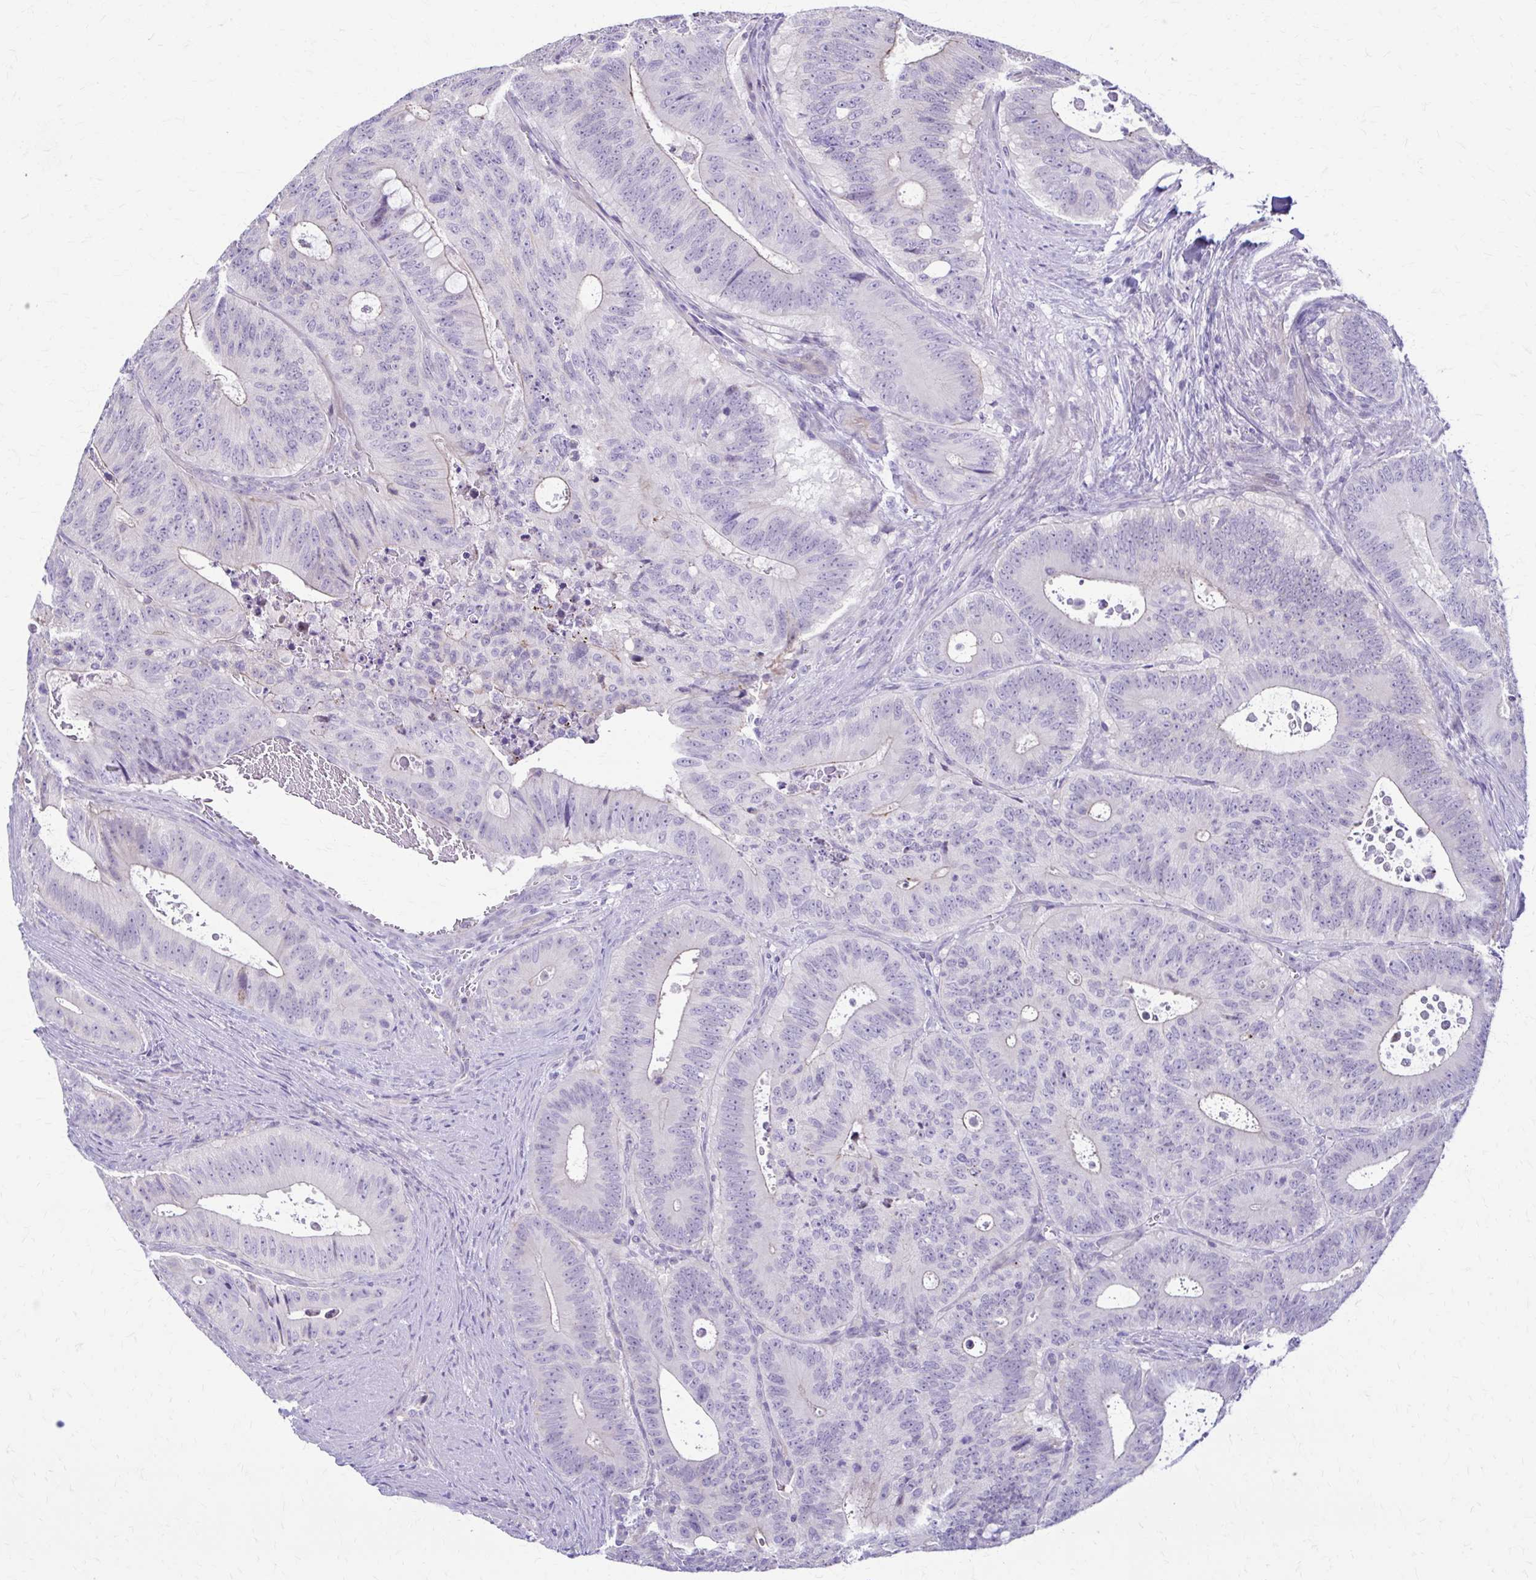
{"staining": {"intensity": "negative", "quantity": "none", "location": "none"}, "tissue": "colorectal cancer", "cell_type": "Tumor cells", "image_type": "cancer", "snomed": [{"axis": "morphology", "description": "Adenocarcinoma, NOS"}, {"axis": "topography", "description": "Colon"}], "caption": "DAB (3,3'-diaminobenzidine) immunohistochemical staining of colorectal cancer exhibits no significant staining in tumor cells.", "gene": "RHOBTB2", "patient": {"sex": "male", "age": 62}}